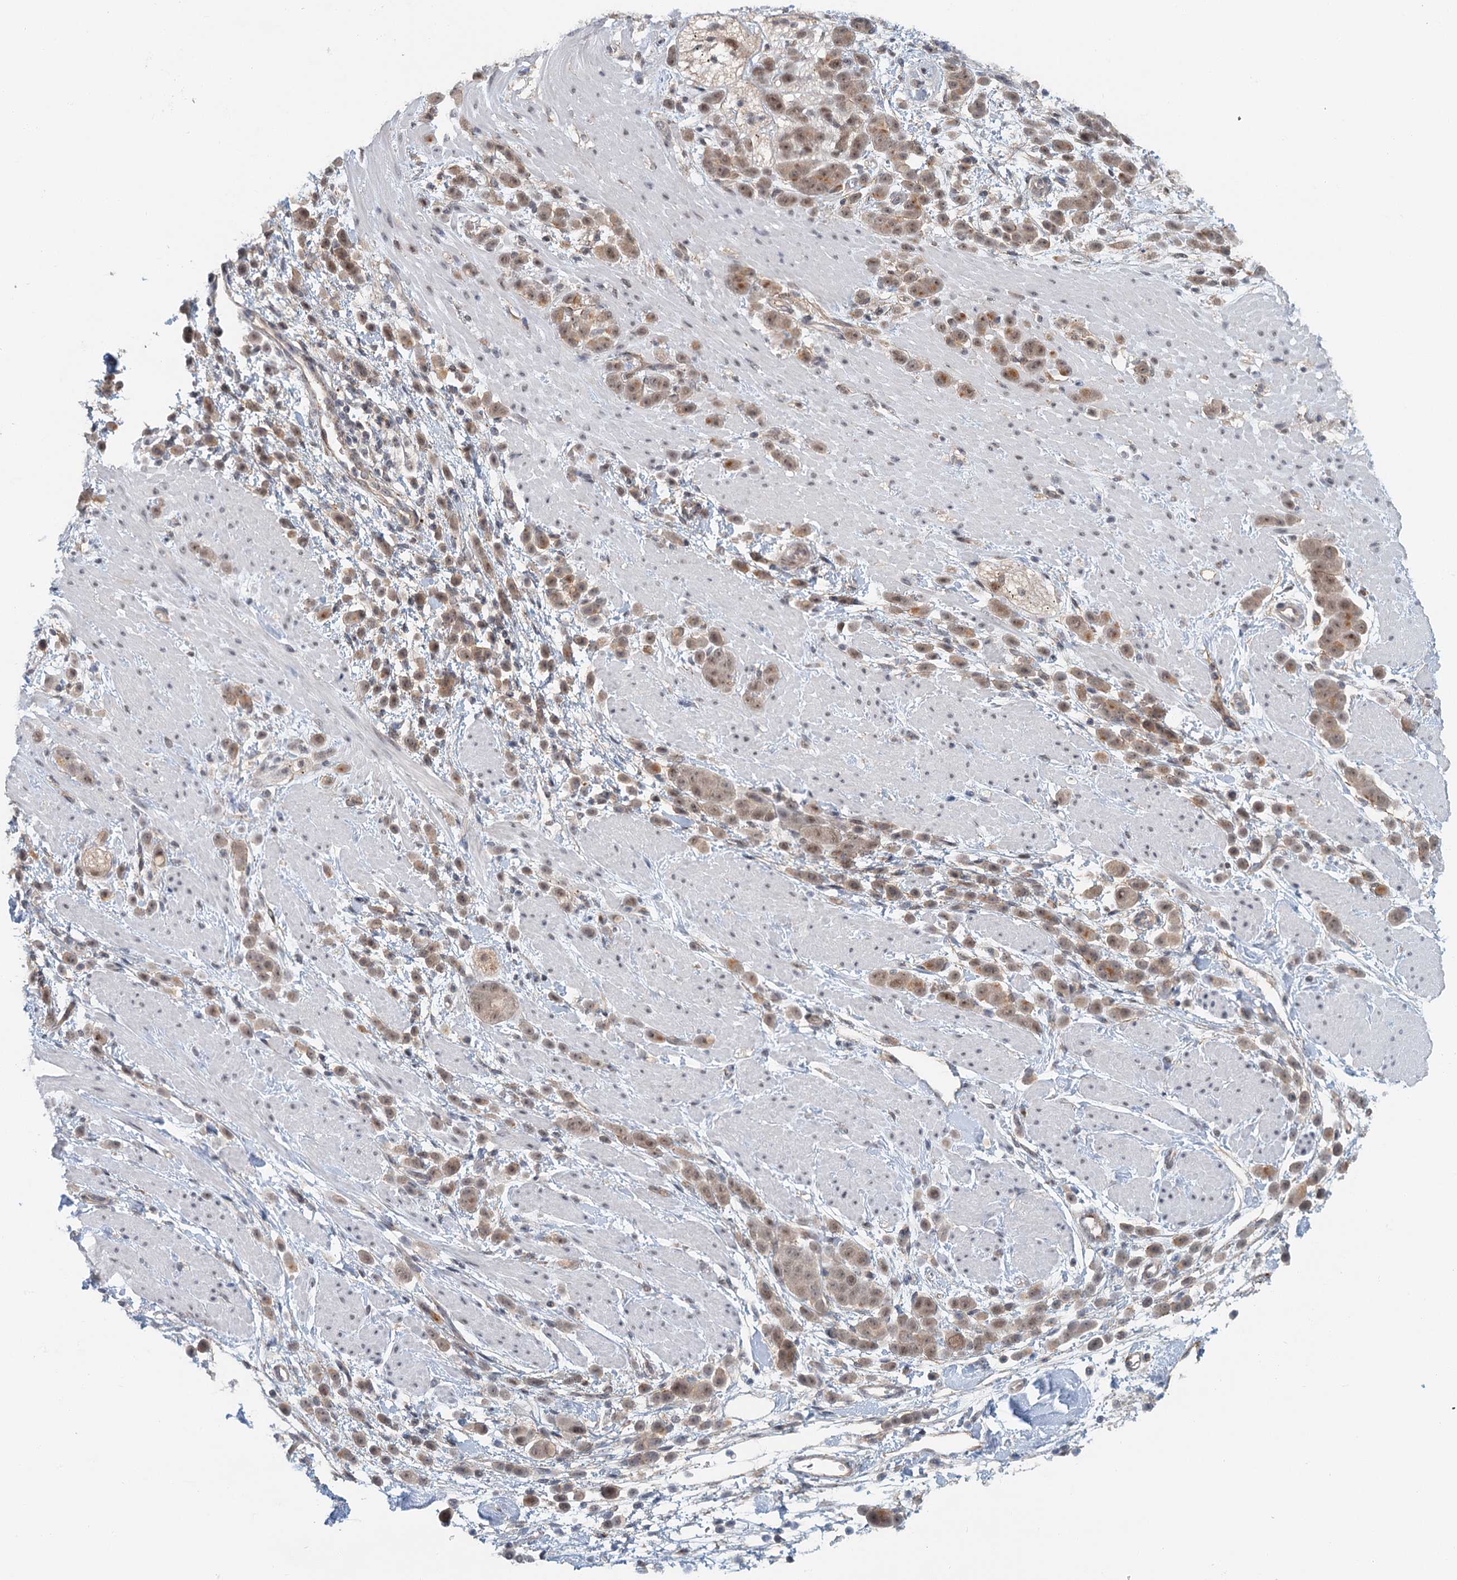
{"staining": {"intensity": "moderate", "quantity": ">75%", "location": "cytoplasmic/membranous,nuclear"}, "tissue": "pancreatic cancer", "cell_type": "Tumor cells", "image_type": "cancer", "snomed": [{"axis": "morphology", "description": "Normal tissue, NOS"}, {"axis": "morphology", "description": "Adenocarcinoma, NOS"}, {"axis": "topography", "description": "Pancreas"}], "caption": "Immunohistochemistry (IHC) (DAB) staining of pancreatic cancer (adenocarcinoma) reveals moderate cytoplasmic/membranous and nuclear protein staining in approximately >75% of tumor cells.", "gene": "TAS2R42", "patient": {"sex": "female", "age": 64}}